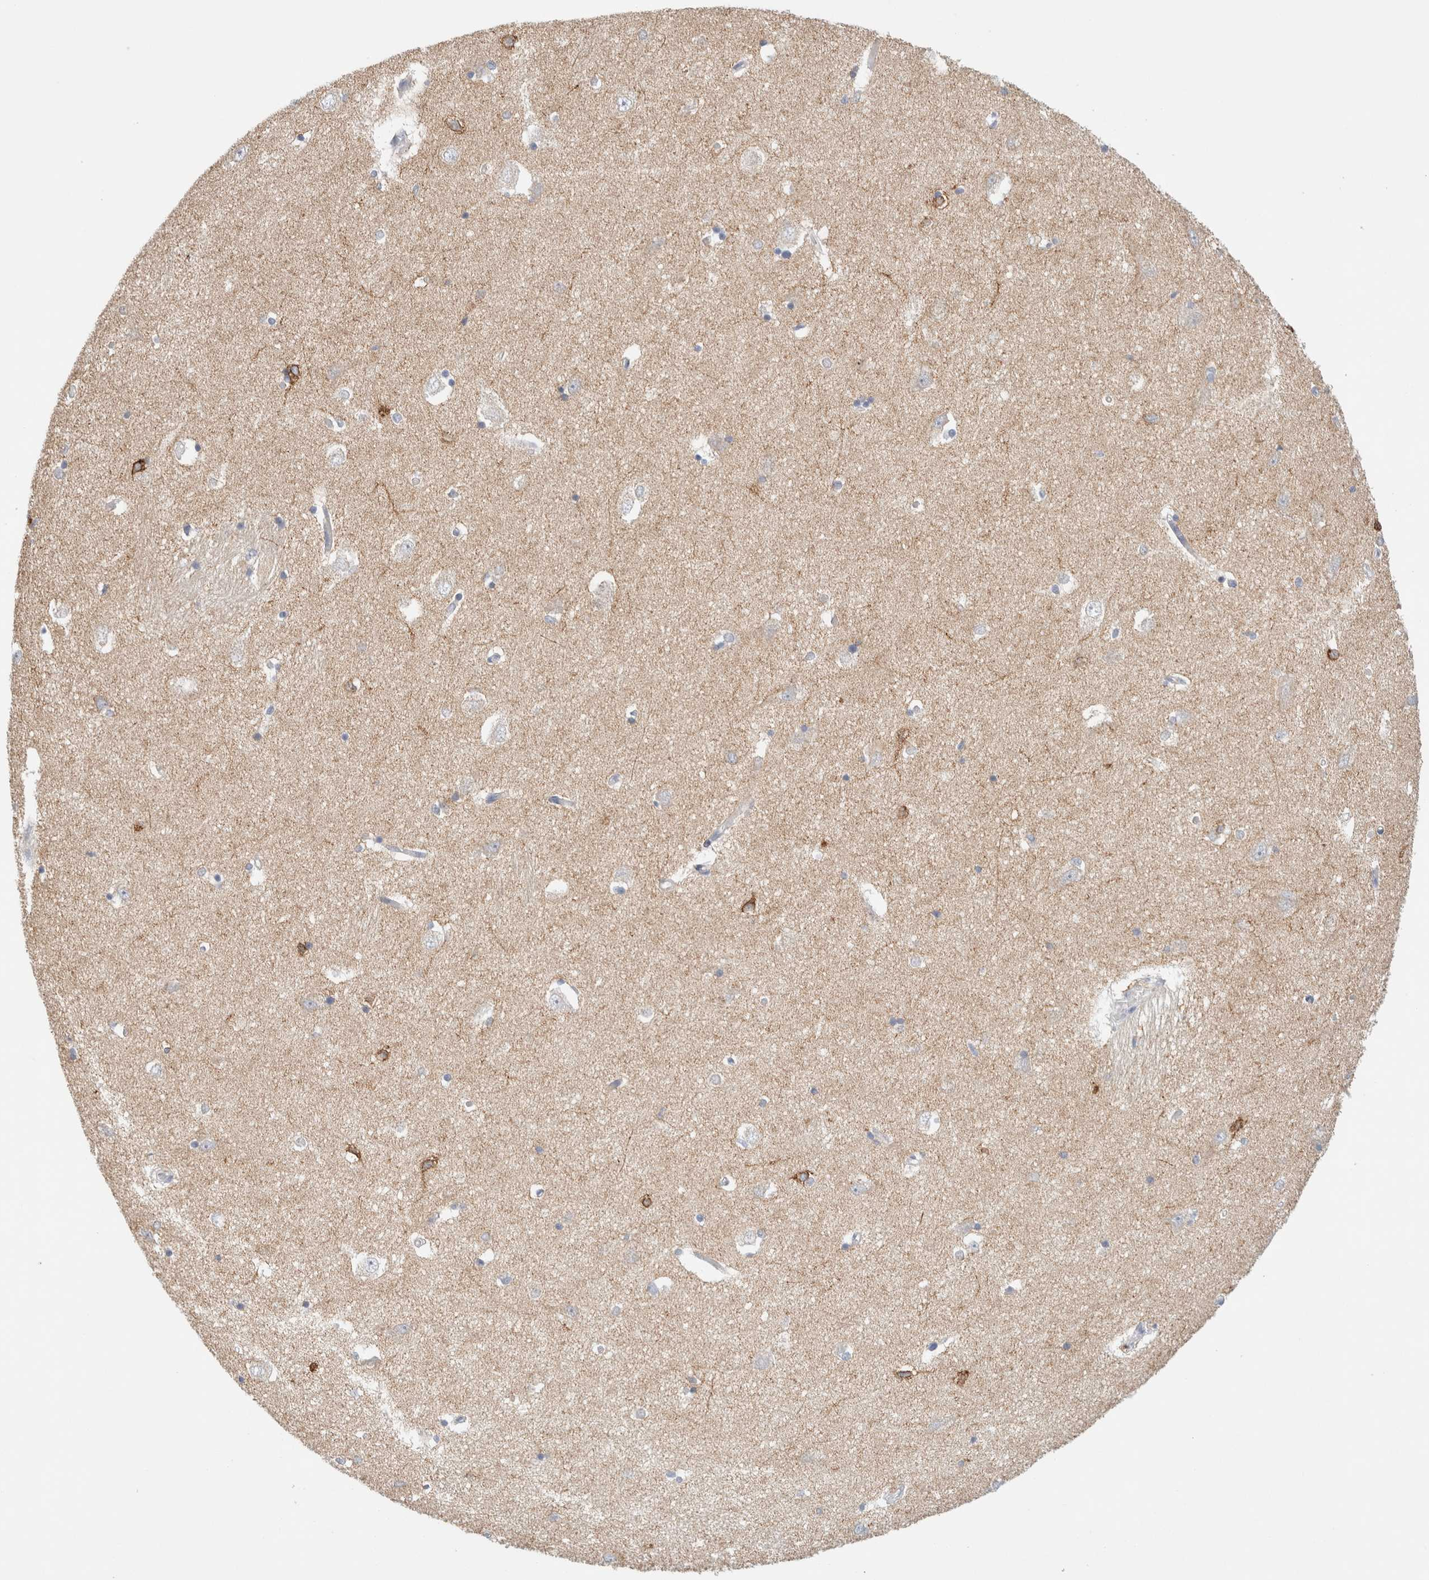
{"staining": {"intensity": "moderate", "quantity": "<25%", "location": "cytoplasmic/membranous"}, "tissue": "hippocampus", "cell_type": "Glial cells", "image_type": "normal", "snomed": [{"axis": "morphology", "description": "Normal tissue, NOS"}, {"axis": "topography", "description": "Hippocampus"}], "caption": "Hippocampus was stained to show a protein in brown. There is low levels of moderate cytoplasmic/membranous staining in about <25% of glial cells. The staining was performed using DAB, with brown indicating positive protein expression. Nuclei are stained blue with hematoxylin.", "gene": "HEXD", "patient": {"sex": "male", "age": 45}}